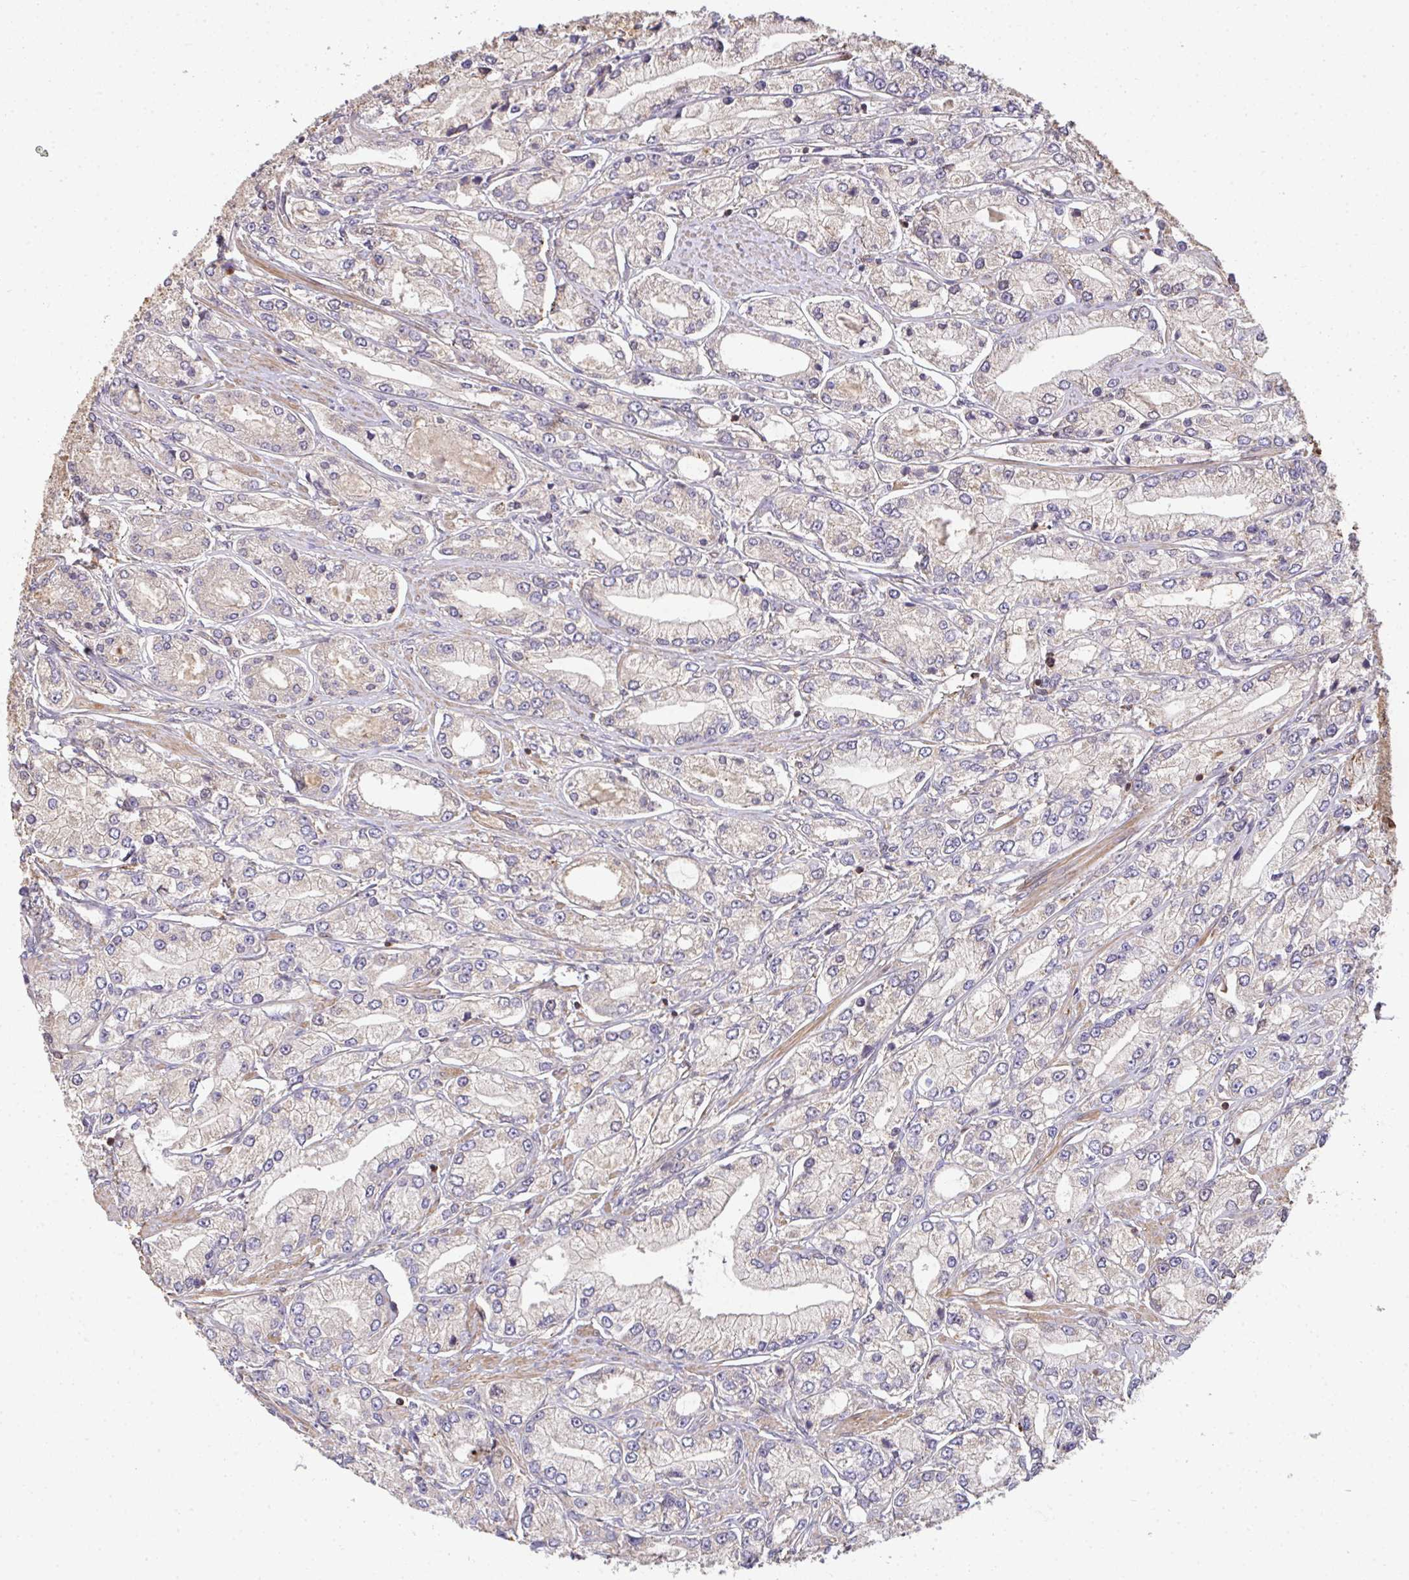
{"staining": {"intensity": "weak", "quantity": "25%-75%", "location": "cytoplasmic/membranous"}, "tissue": "prostate cancer", "cell_type": "Tumor cells", "image_type": "cancer", "snomed": [{"axis": "morphology", "description": "Adenocarcinoma, High grade"}, {"axis": "topography", "description": "Prostate"}], "caption": "Tumor cells show low levels of weak cytoplasmic/membranous expression in approximately 25%-75% of cells in human prostate cancer (adenocarcinoma (high-grade)).", "gene": "TNMD", "patient": {"sex": "male", "age": 66}}